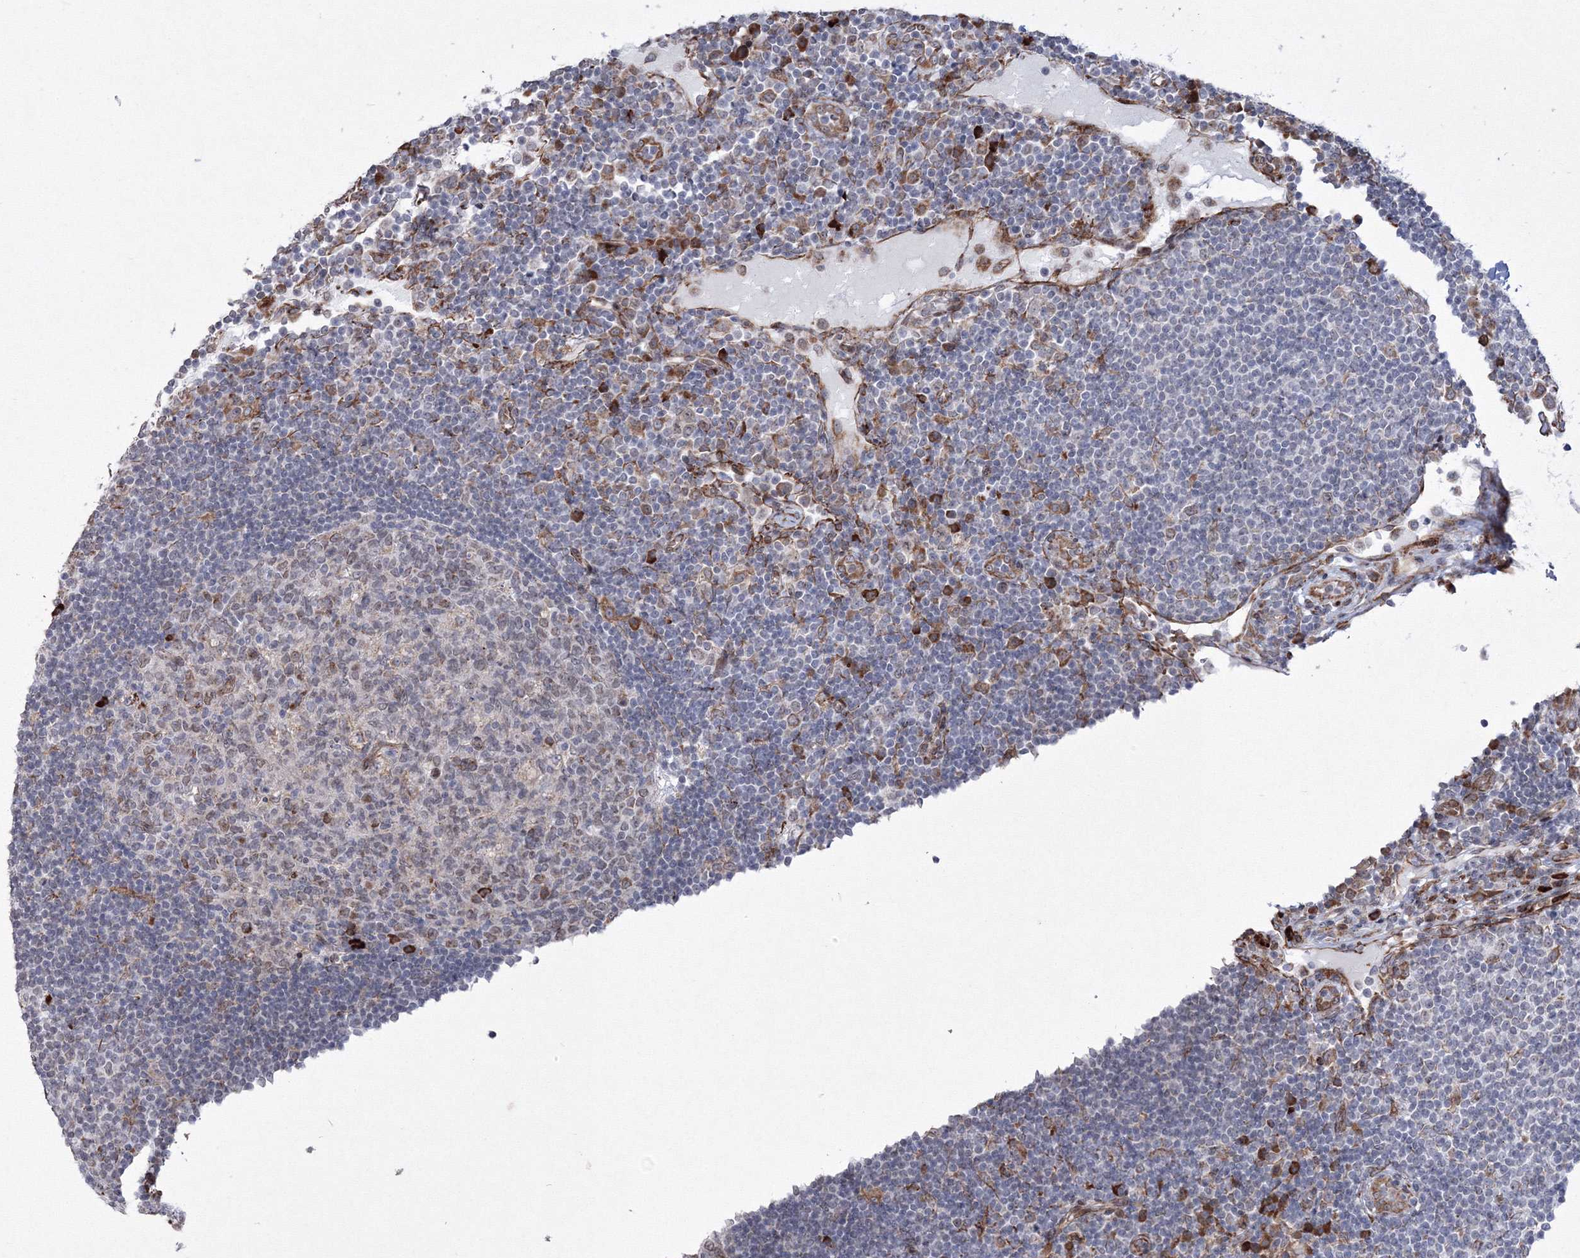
{"staining": {"intensity": "moderate", "quantity": "<25%", "location": "cytoplasmic/membranous"}, "tissue": "lymph node", "cell_type": "Germinal center cells", "image_type": "normal", "snomed": [{"axis": "morphology", "description": "Normal tissue, NOS"}, {"axis": "topography", "description": "Lymph node"}], "caption": "Immunohistochemical staining of normal lymph node displays low levels of moderate cytoplasmic/membranous expression in approximately <25% of germinal center cells. Nuclei are stained in blue.", "gene": "EFCAB12", "patient": {"sex": "female", "age": 53}}